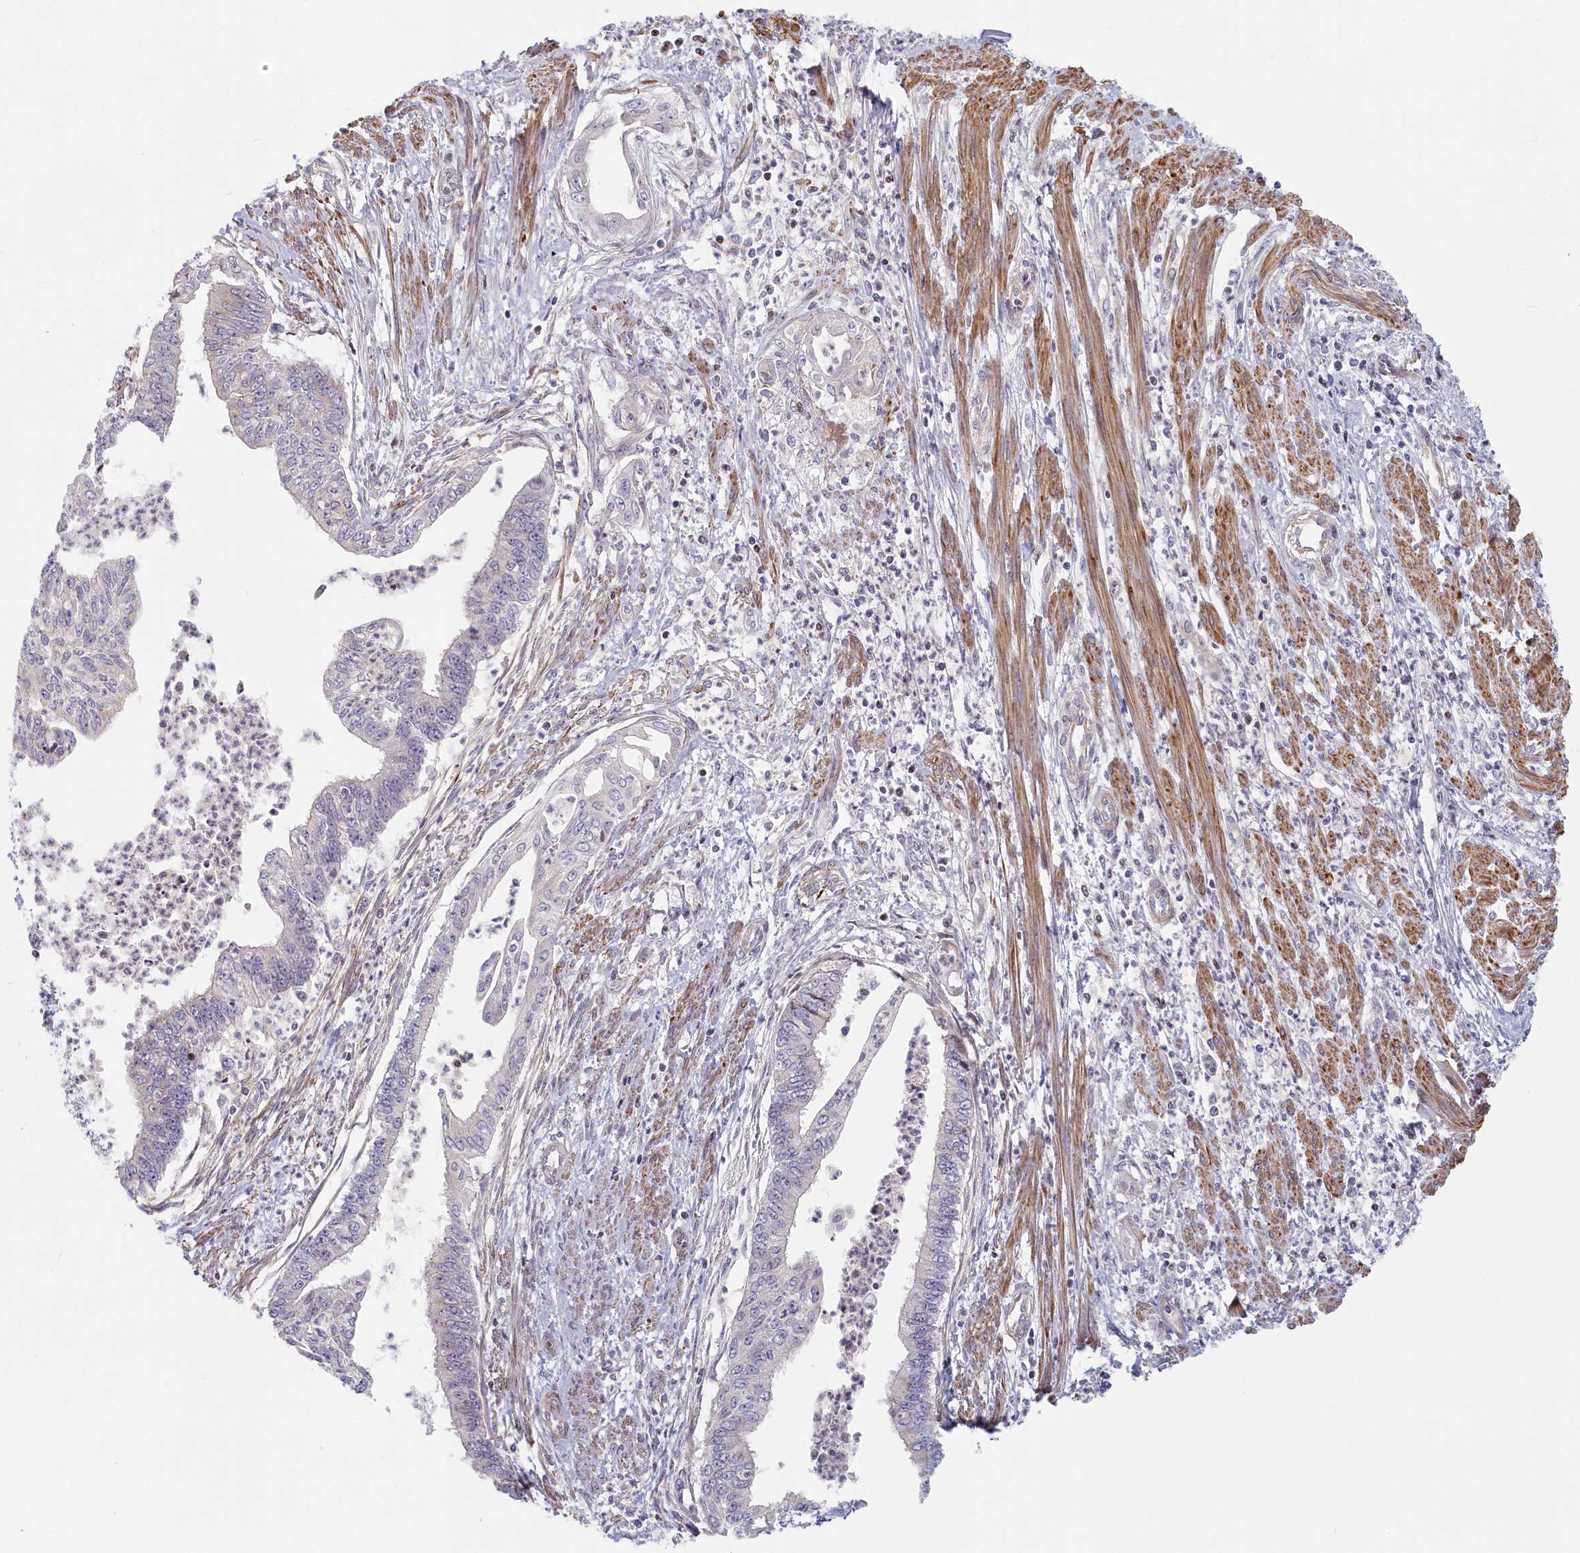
{"staining": {"intensity": "negative", "quantity": "none", "location": "none"}, "tissue": "endometrial cancer", "cell_type": "Tumor cells", "image_type": "cancer", "snomed": [{"axis": "morphology", "description": "Adenocarcinoma, NOS"}, {"axis": "topography", "description": "Endometrium"}], "caption": "Immunohistochemistry micrograph of endometrial cancer (adenocarcinoma) stained for a protein (brown), which exhibits no positivity in tumor cells.", "gene": "INTS4", "patient": {"sex": "female", "age": 73}}